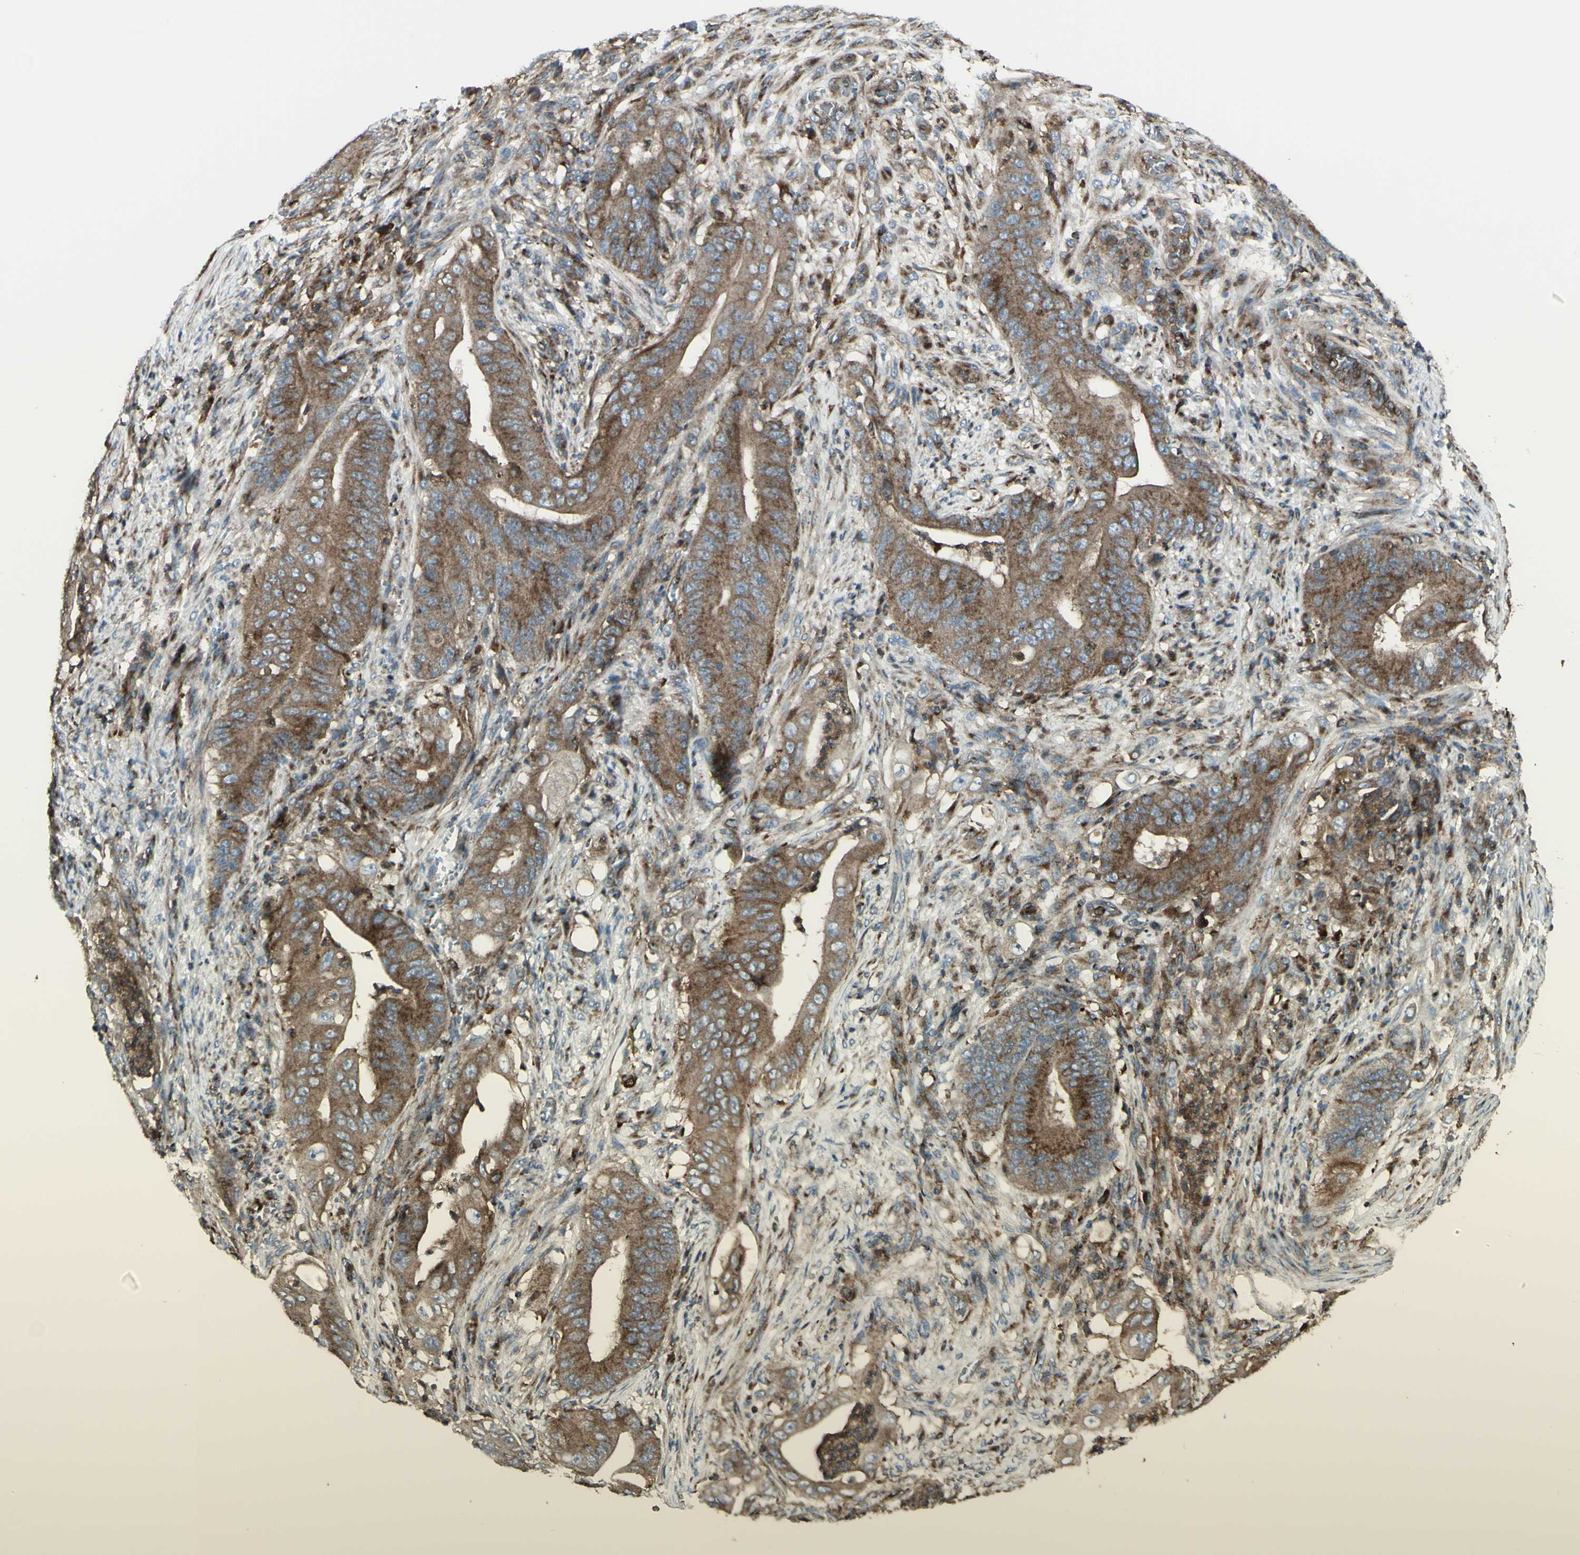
{"staining": {"intensity": "strong", "quantity": ">75%", "location": "cytoplasmic/membranous"}, "tissue": "stomach cancer", "cell_type": "Tumor cells", "image_type": "cancer", "snomed": [{"axis": "morphology", "description": "Adenocarcinoma, NOS"}, {"axis": "topography", "description": "Stomach"}], "caption": "Brown immunohistochemical staining in adenocarcinoma (stomach) demonstrates strong cytoplasmic/membranous positivity in about >75% of tumor cells.", "gene": "NAPA", "patient": {"sex": "female", "age": 73}}